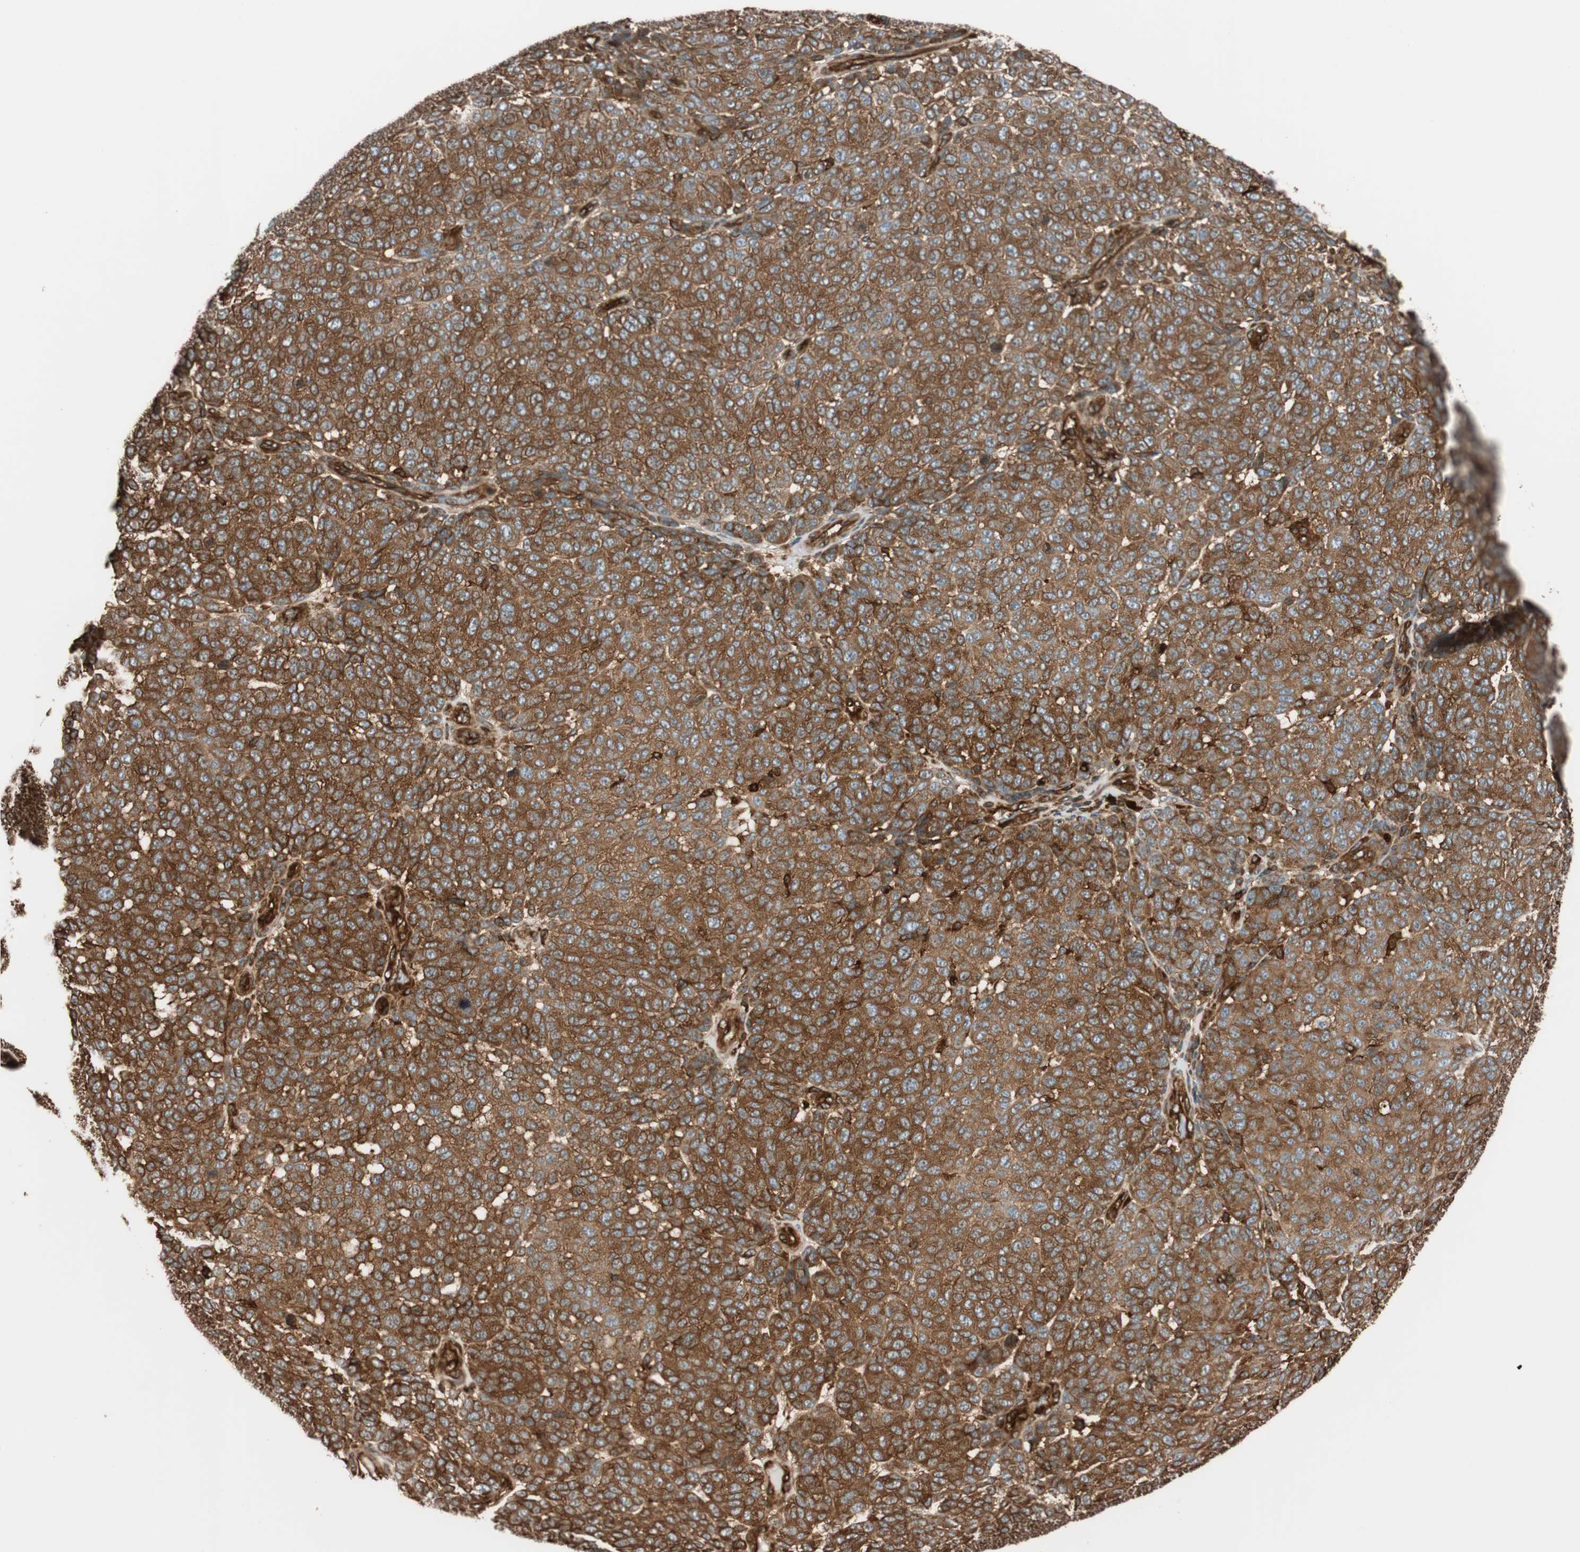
{"staining": {"intensity": "strong", "quantity": ">75%", "location": "cytoplasmic/membranous"}, "tissue": "melanoma", "cell_type": "Tumor cells", "image_type": "cancer", "snomed": [{"axis": "morphology", "description": "Malignant melanoma, NOS"}, {"axis": "topography", "description": "Skin"}], "caption": "The photomicrograph displays staining of melanoma, revealing strong cytoplasmic/membranous protein expression (brown color) within tumor cells.", "gene": "VASP", "patient": {"sex": "male", "age": 59}}